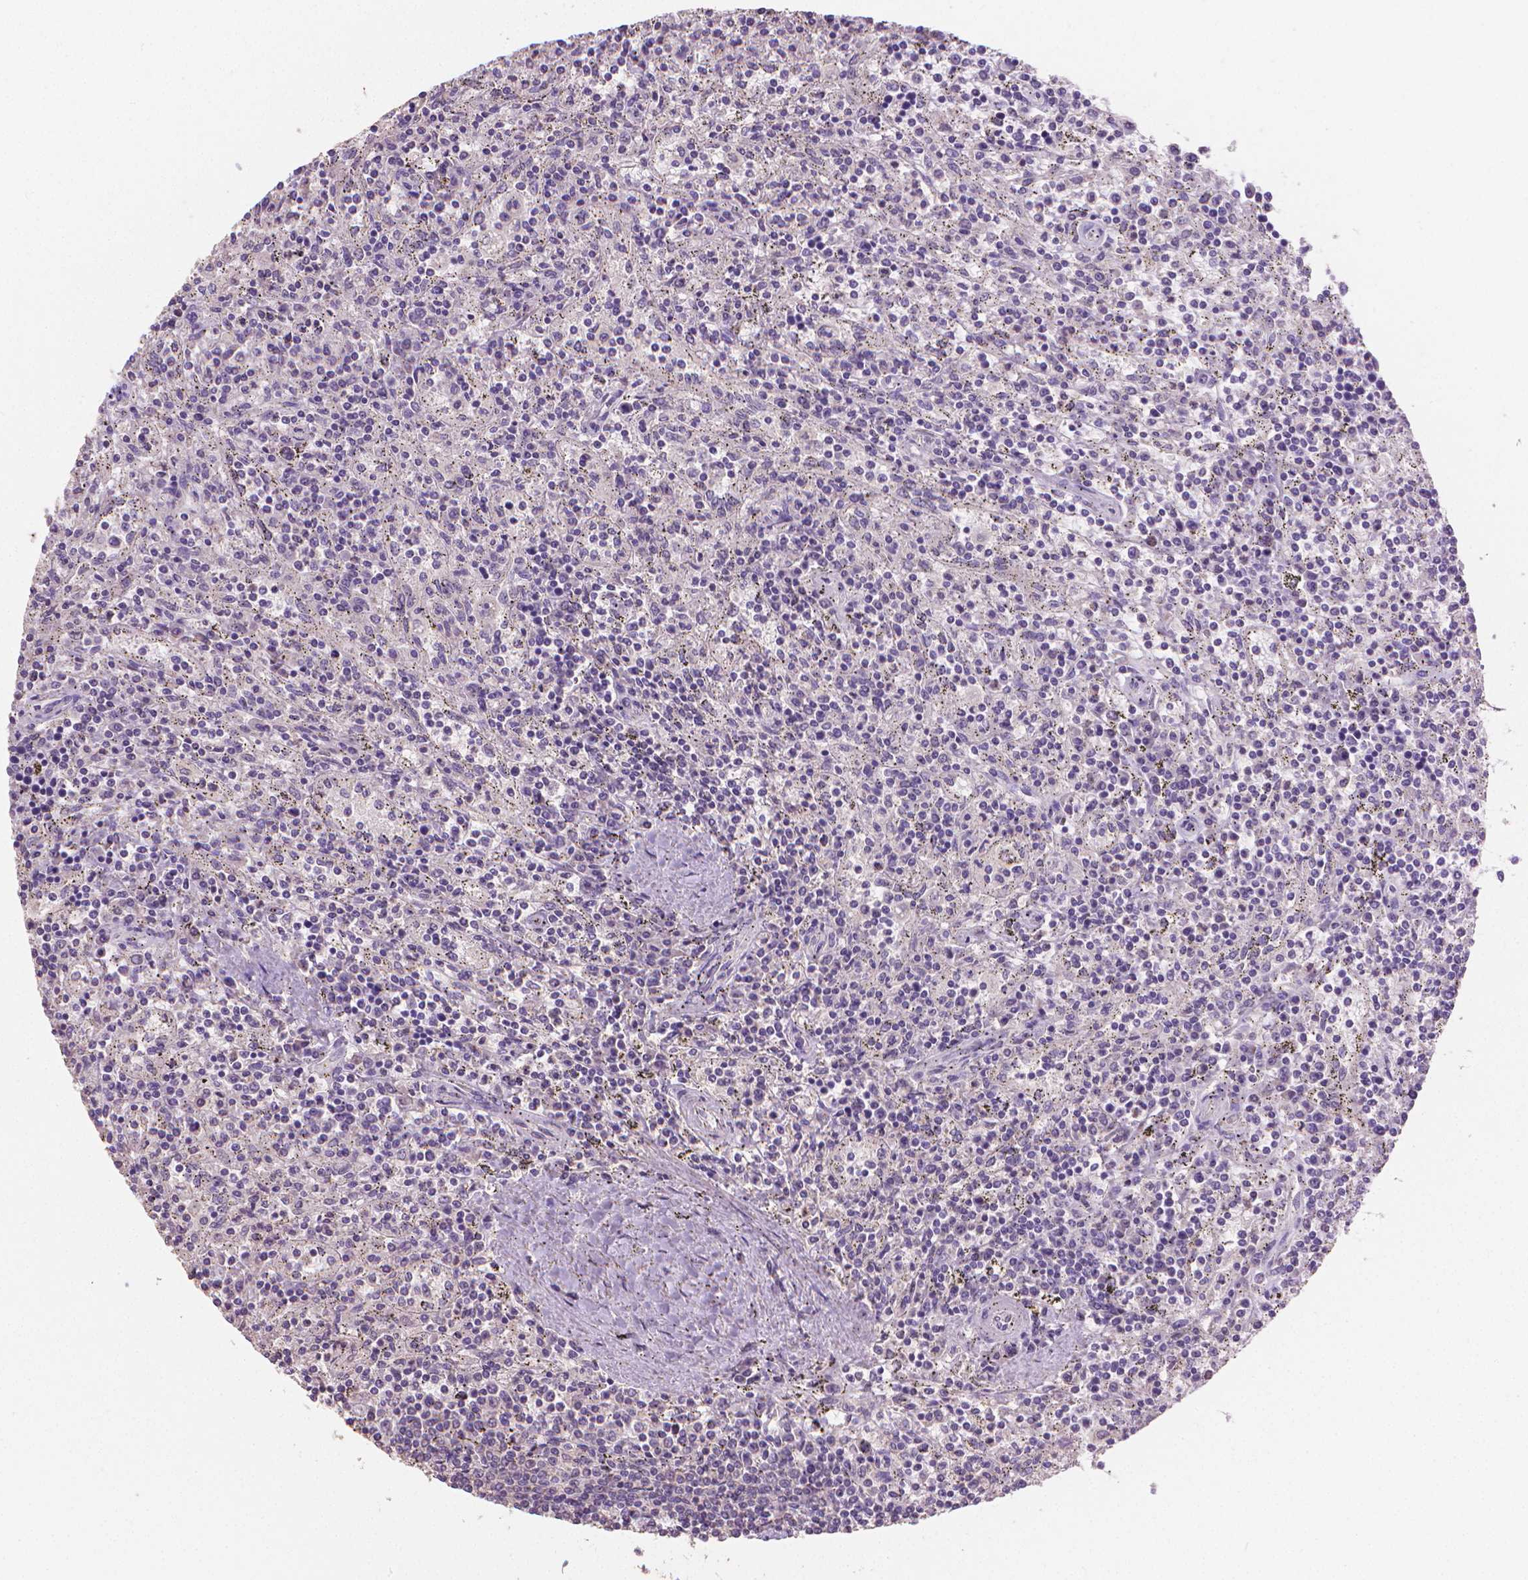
{"staining": {"intensity": "negative", "quantity": "none", "location": "none"}, "tissue": "lymphoma", "cell_type": "Tumor cells", "image_type": "cancer", "snomed": [{"axis": "morphology", "description": "Malignant lymphoma, non-Hodgkin's type, Low grade"}, {"axis": "topography", "description": "Spleen"}], "caption": "Protein analysis of low-grade malignant lymphoma, non-Hodgkin's type displays no significant positivity in tumor cells.", "gene": "CATIP", "patient": {"sex": "male", "age": 62}}